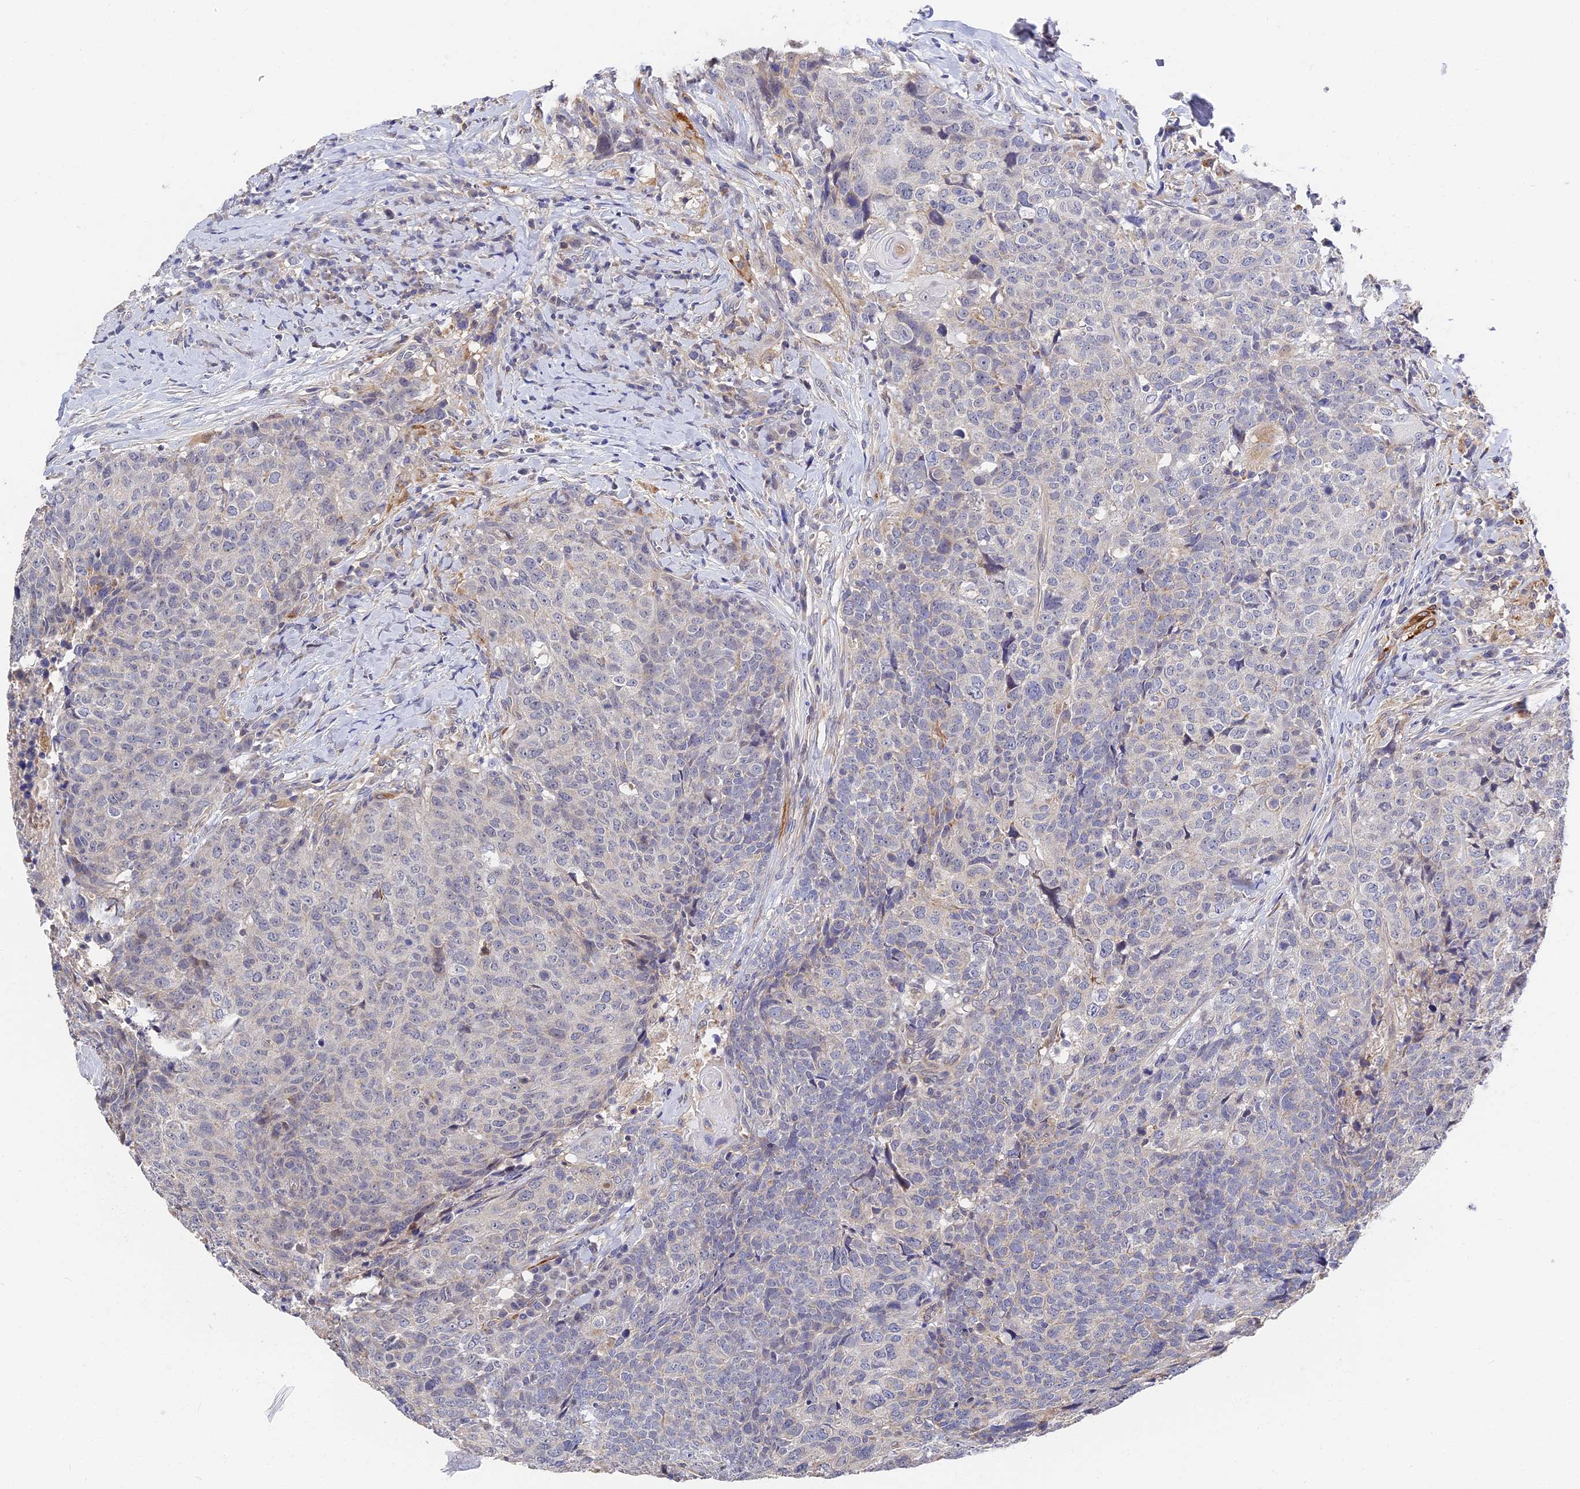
{"staining": {"intensity": "negative", "quantity": "none", "location": "none"}, "tissue": "head and neck cancer", "cell_type": "Tumor cells", "image_type": "cancer", "snomed": [{"axis": "morphology", "description": "Squamous cell carcinoma, NOS"}, {"axis": "topography", "description": "Head-Neck"}], "caption": "This is an immunohistochemistry photomicrograph of head and neck cancer (squamous cell carcinoma). There is no expression in tumor cells.", "gene": "CCDC113", "patient": {"sex": "male", "age": 66}}